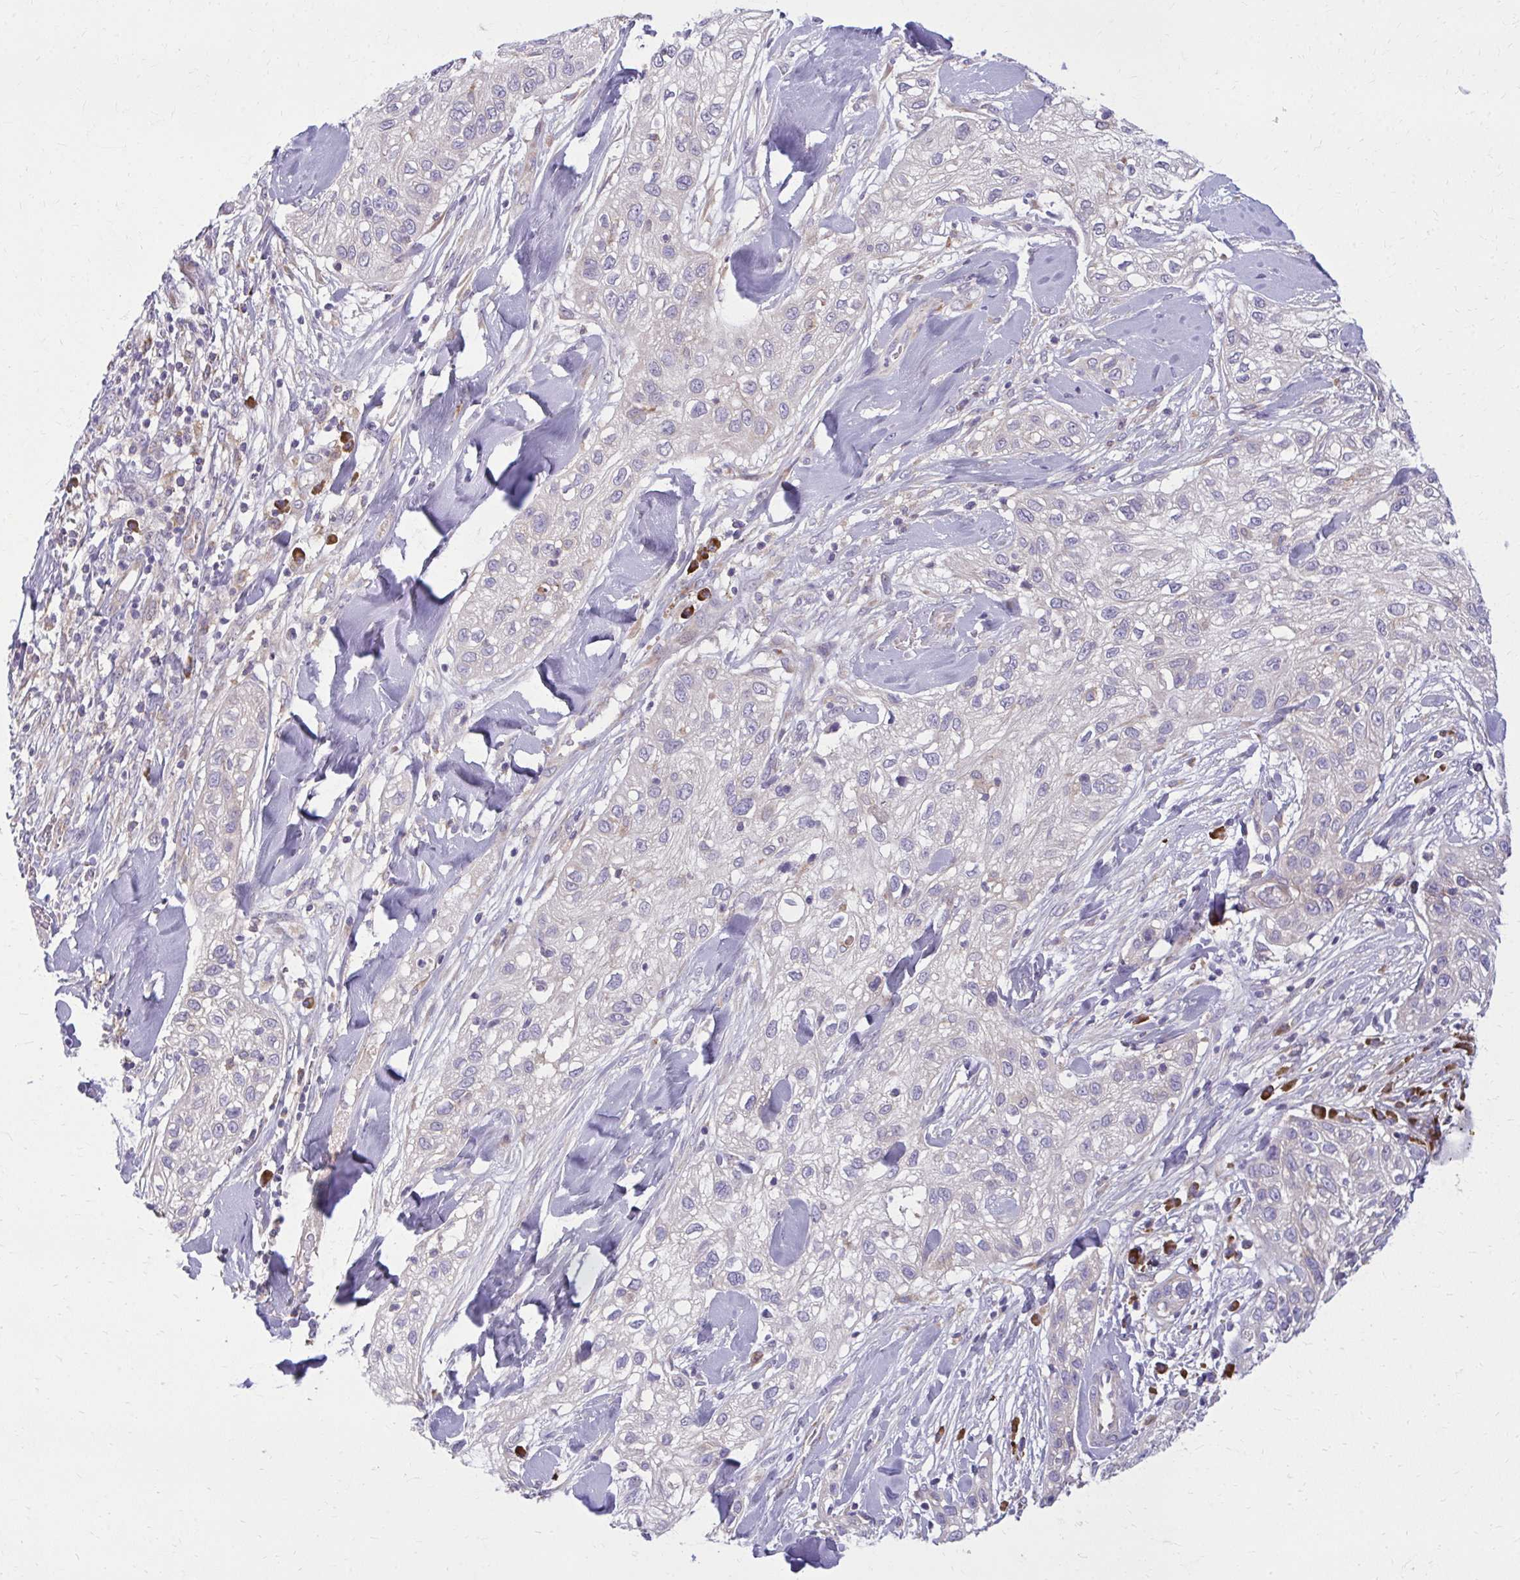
{"staining": {"intensity": "weak", "quantity": "<25%", "location": "cytoplasmic/membranous"}, "tissue": "skin cancer", "cell_type": "Tumor cells", "image_type": "cancer", "snomed": [{"axis": "morphology", "description": "Squamous cell carcinoma, NOS"}, {"axis": "topography", "description": "Skin"}], "caption": "Immunohistochemistry image of neoplastic tissue: squamous cell carcinoma (skin) stained with DAB shows no significant protein expression in tumor cells.", "gene": "CEMP1", "patient": {"sex": "male", "age": 82}}